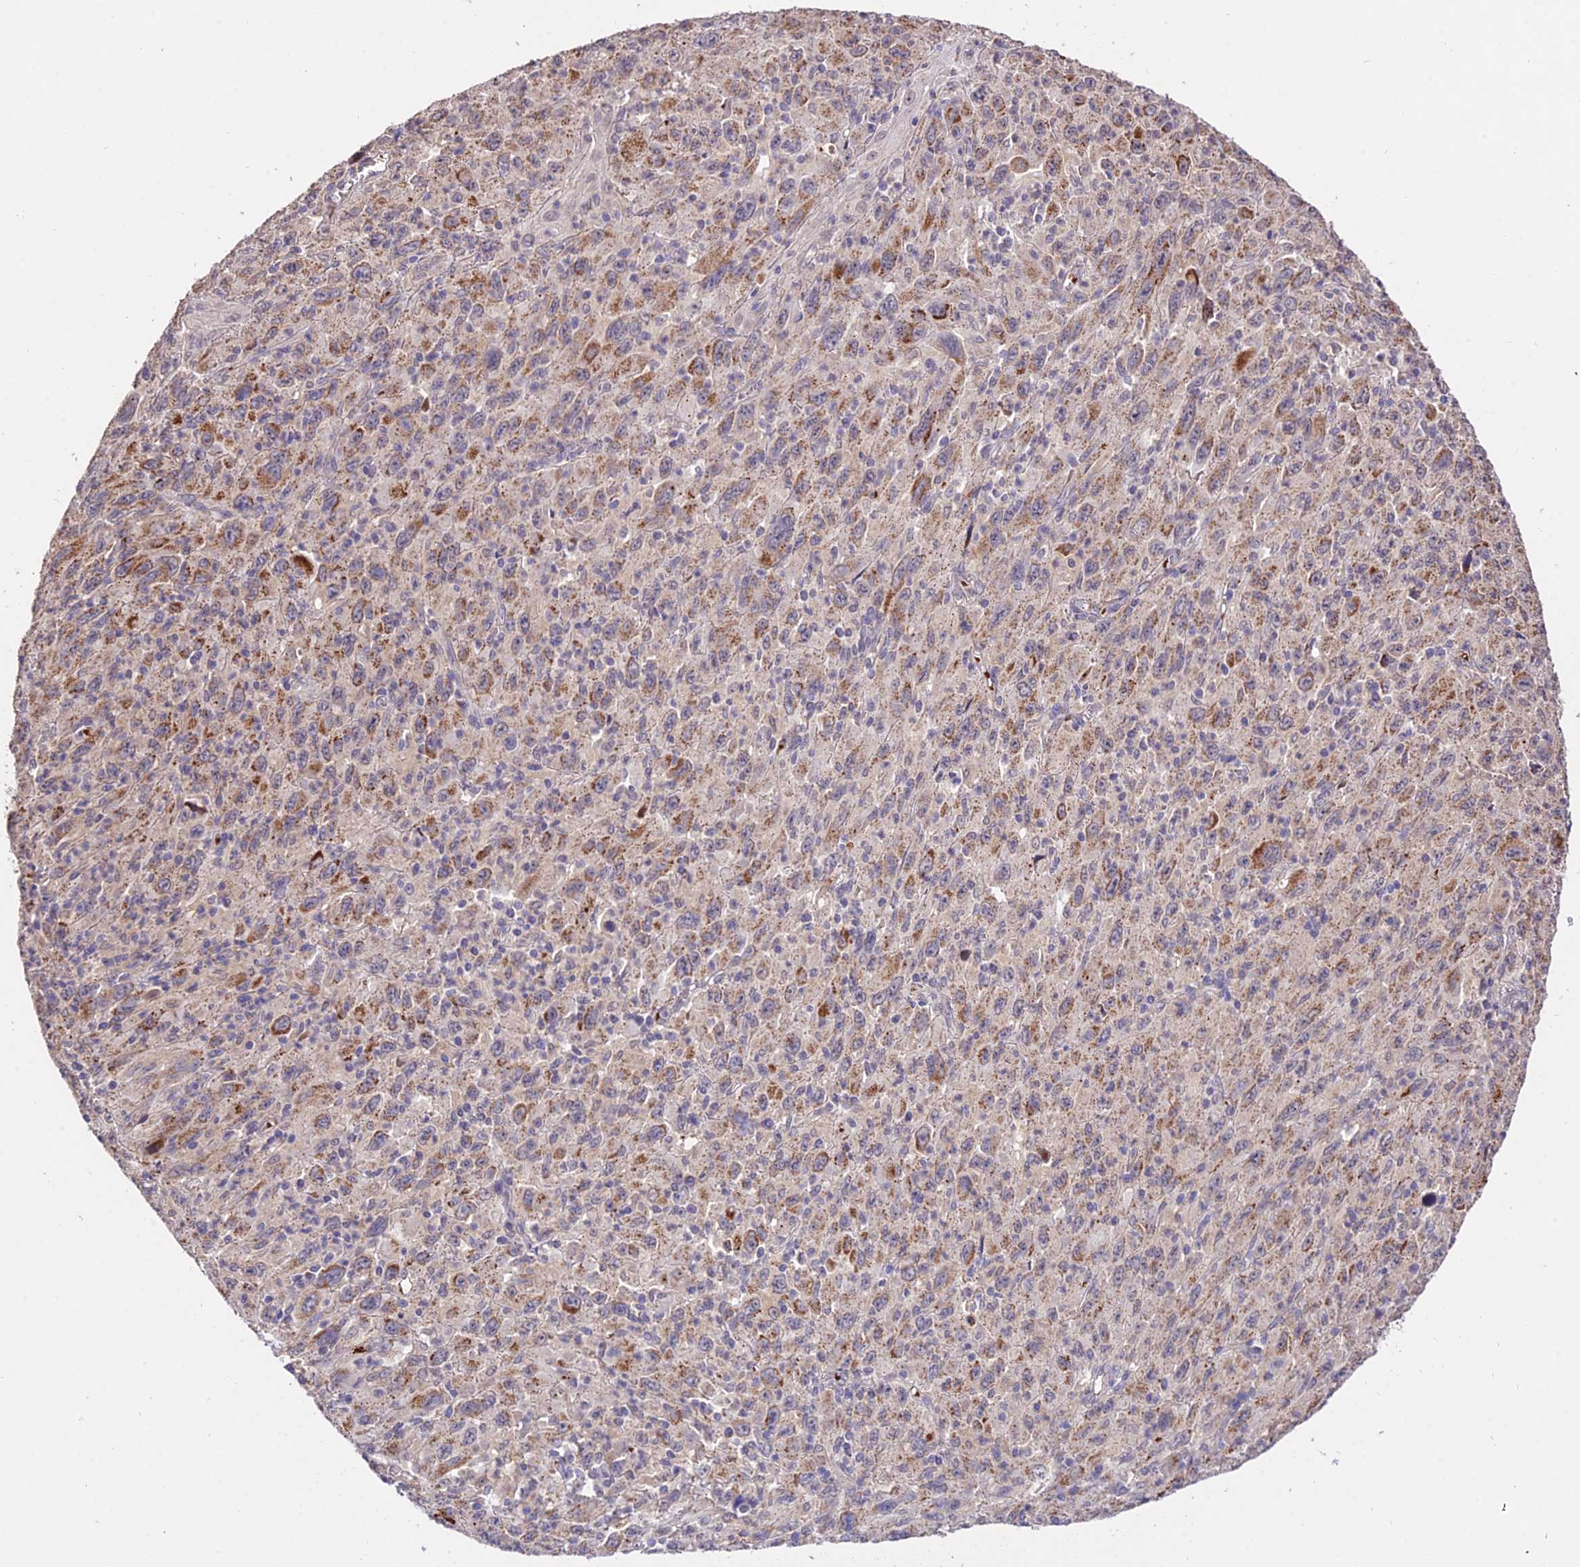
{"staining": {"intensity": "moderate", "quantity": "25%-75%", "location": "cytoplasmic/membranous"}, "tissue": "melanoma", "cell_type": "Tumor cells", "image_type": "cancer", "snomed": [{"axis": "morphology", "description": "Malignant melanoma, Metastatic site"}, {"axis": "topography", "description": "Skin"}], "caption": "DAB immunohistochemical staining of malignant melanoma (metastatic site) exhibits moderate cytoplasmic/membranous protein expression in approximately 25%-75% of tumor cells.", "gene": "WDR5B", "patient": {"sex": "female", "age": 56}}